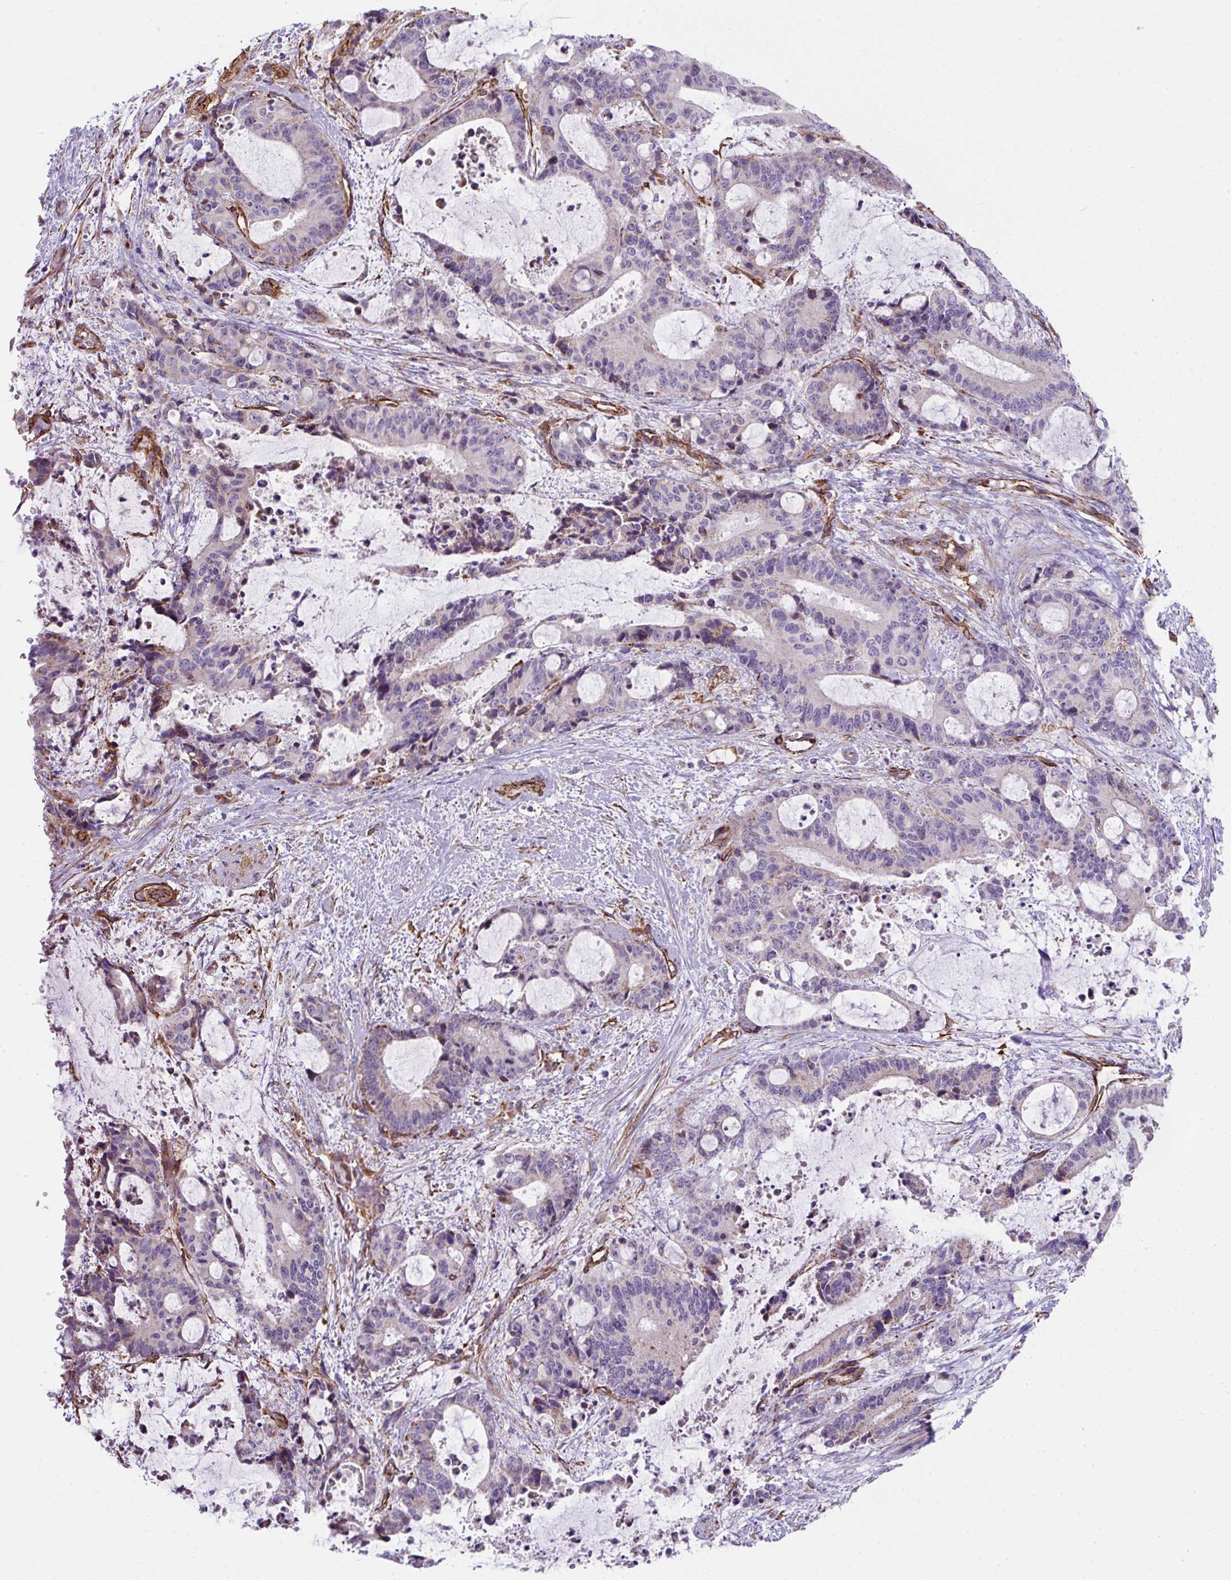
{"staining": {"intensity": "negative", "quantity": "none", "location": "none"}, "tissue": "liver cancer", "cell_type": "Tumor cells", "image_type": "cancer", "snomed": [{"axis": "morphology", "description": "Normal tissue, NOS"}, {"axis": "morphology", "description": "Cholangiocarcinoma"}, {"axis": "topography", "description": "Liver"}, {"axis": "topography", "description": "Peripheral nerve tissue"}], "caption": "This histopathology image is of liver cancer stained with IHC to label a protein in brown with the nuclei are counter-stained blue. There is no expression in tumor cells.", "gene": "ANKUB1", "patient": {"sex": "female", "age": 73}}